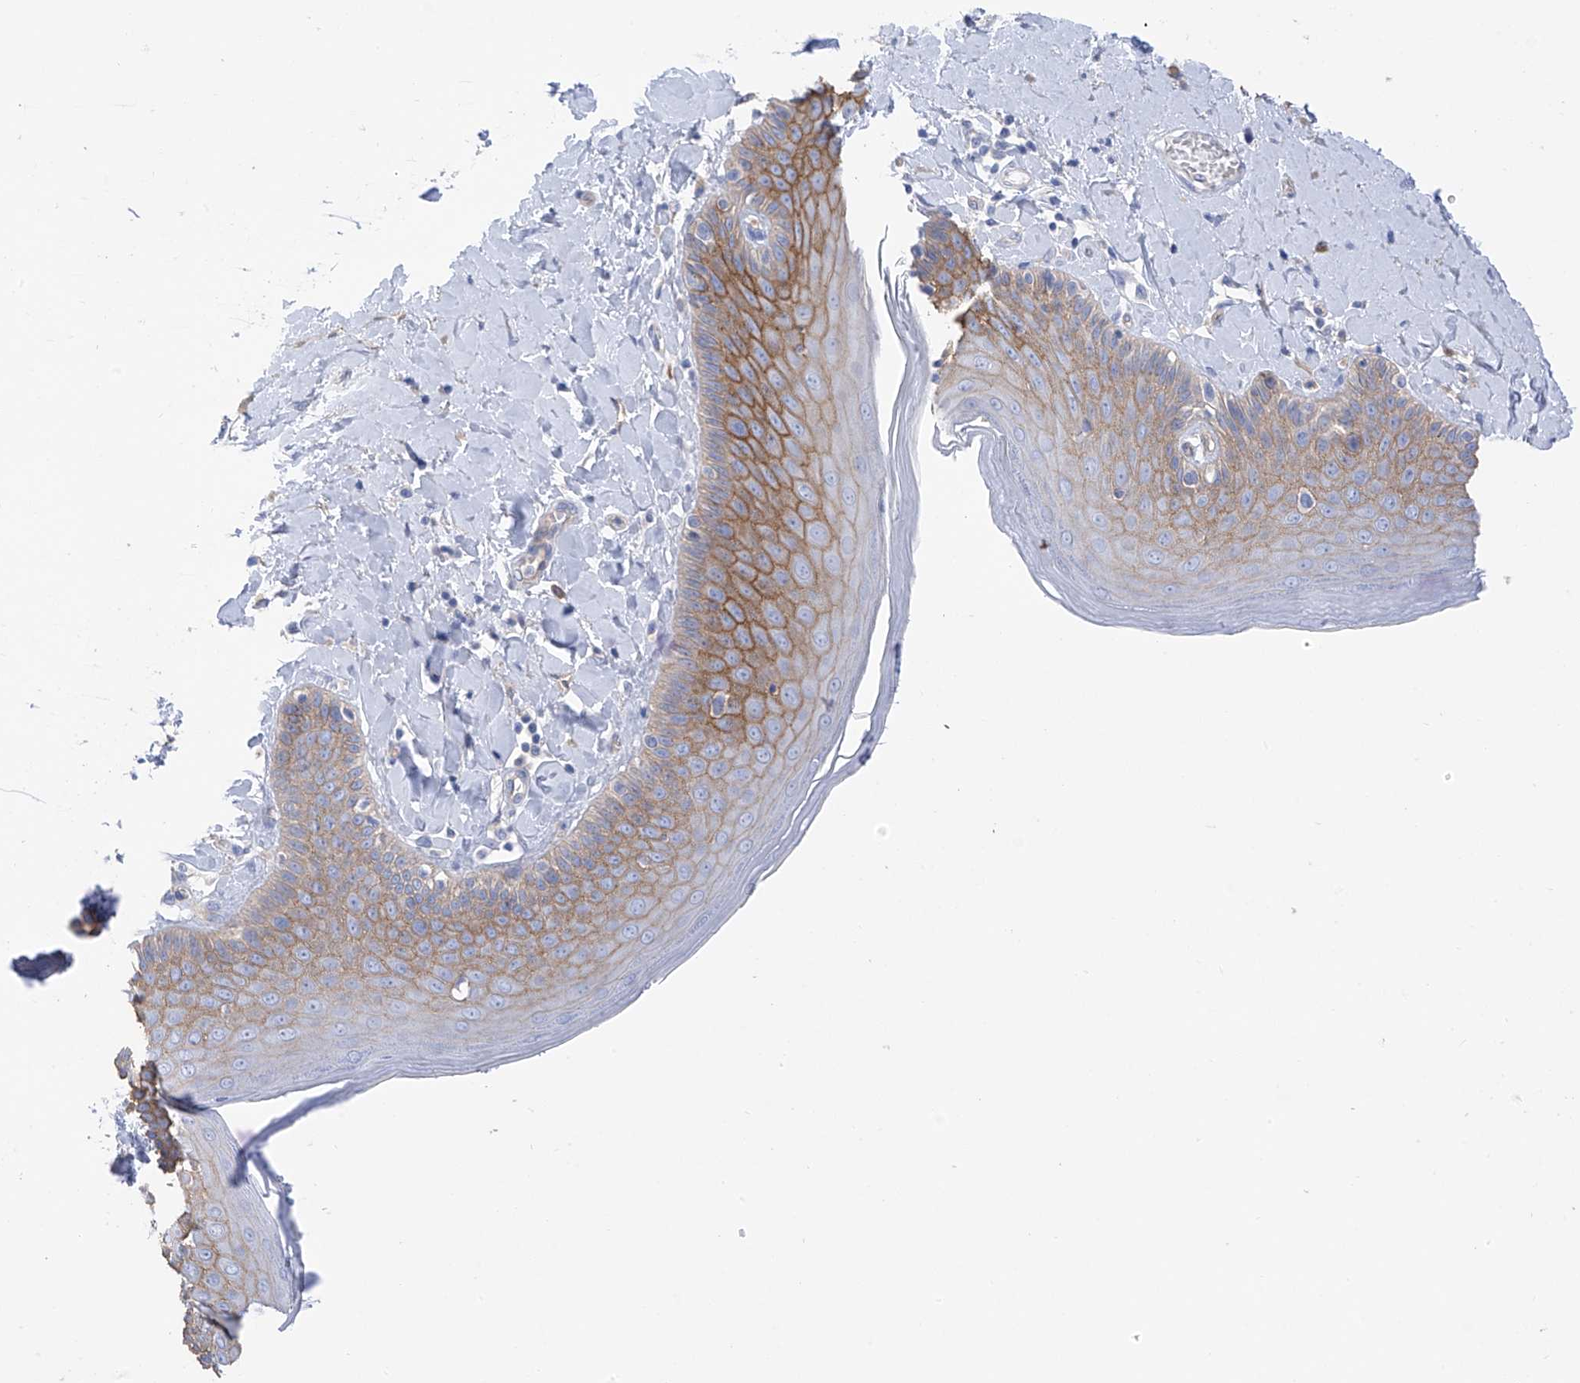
{"staining": {"intensity": "moderate", "quantity": "25%-75%", "location": "cytoplasmic/membranous"}, "tissue": "skin", "cell_type": "Epidermal cells", "image_type": "normal", "snomed": [{"axis": "morphology", "description": "Normal tissue, NOS"}, {"axis": "topography", "description": "Anal"}], "caption": "Protein analysis of unremarkable skin exhibits moderate cytoplasmic/membranous positivity in approximately 25%-75% of epidermal cells.", "gene": "ITGA9", "patient": {"sex": "male", "age": 69}}